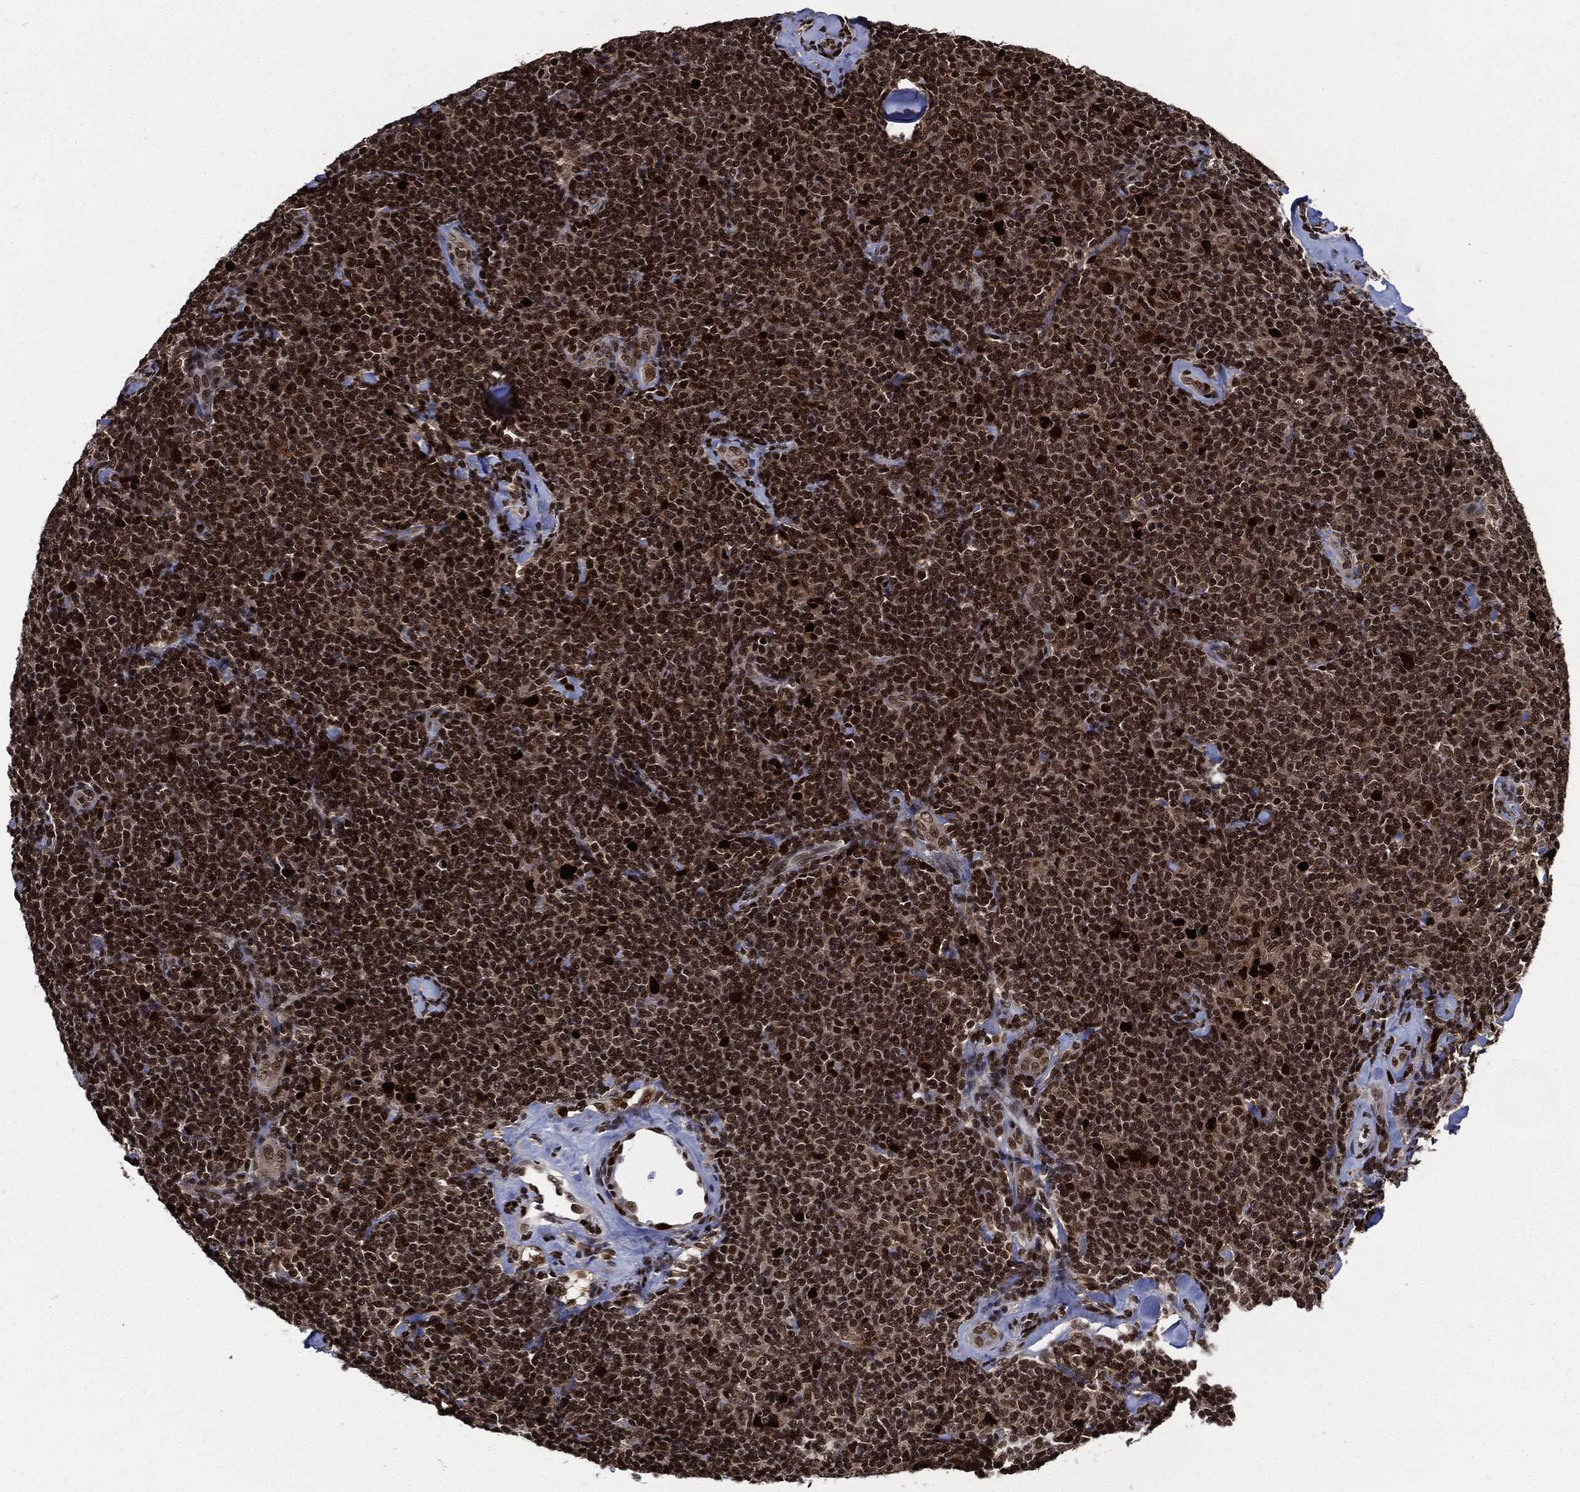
{"staining": {"intensity": "strong", "quantity": ">75%", "location": "nuclear"}, "tissue": "lymphoma", "cell_type": "Tumor cells", "image_type": "cancer", "snomed": [{"axis": "morphology", "description": "Malignant lymphoma, non-Hodgkin's type, Low grade"}, {"axis": "topography", "description": "Lymph node"}], "caption": "The immunohistochemical stain labels strong nuclear expression in tumor cells of malignant lymphoma, non-Hodgkin's type (low-grade) tissue. (DAB IHC with brightfield microscopy, high magnification).", "gene": "PCNA", "patient": {"sex": "female", "age": 56}}